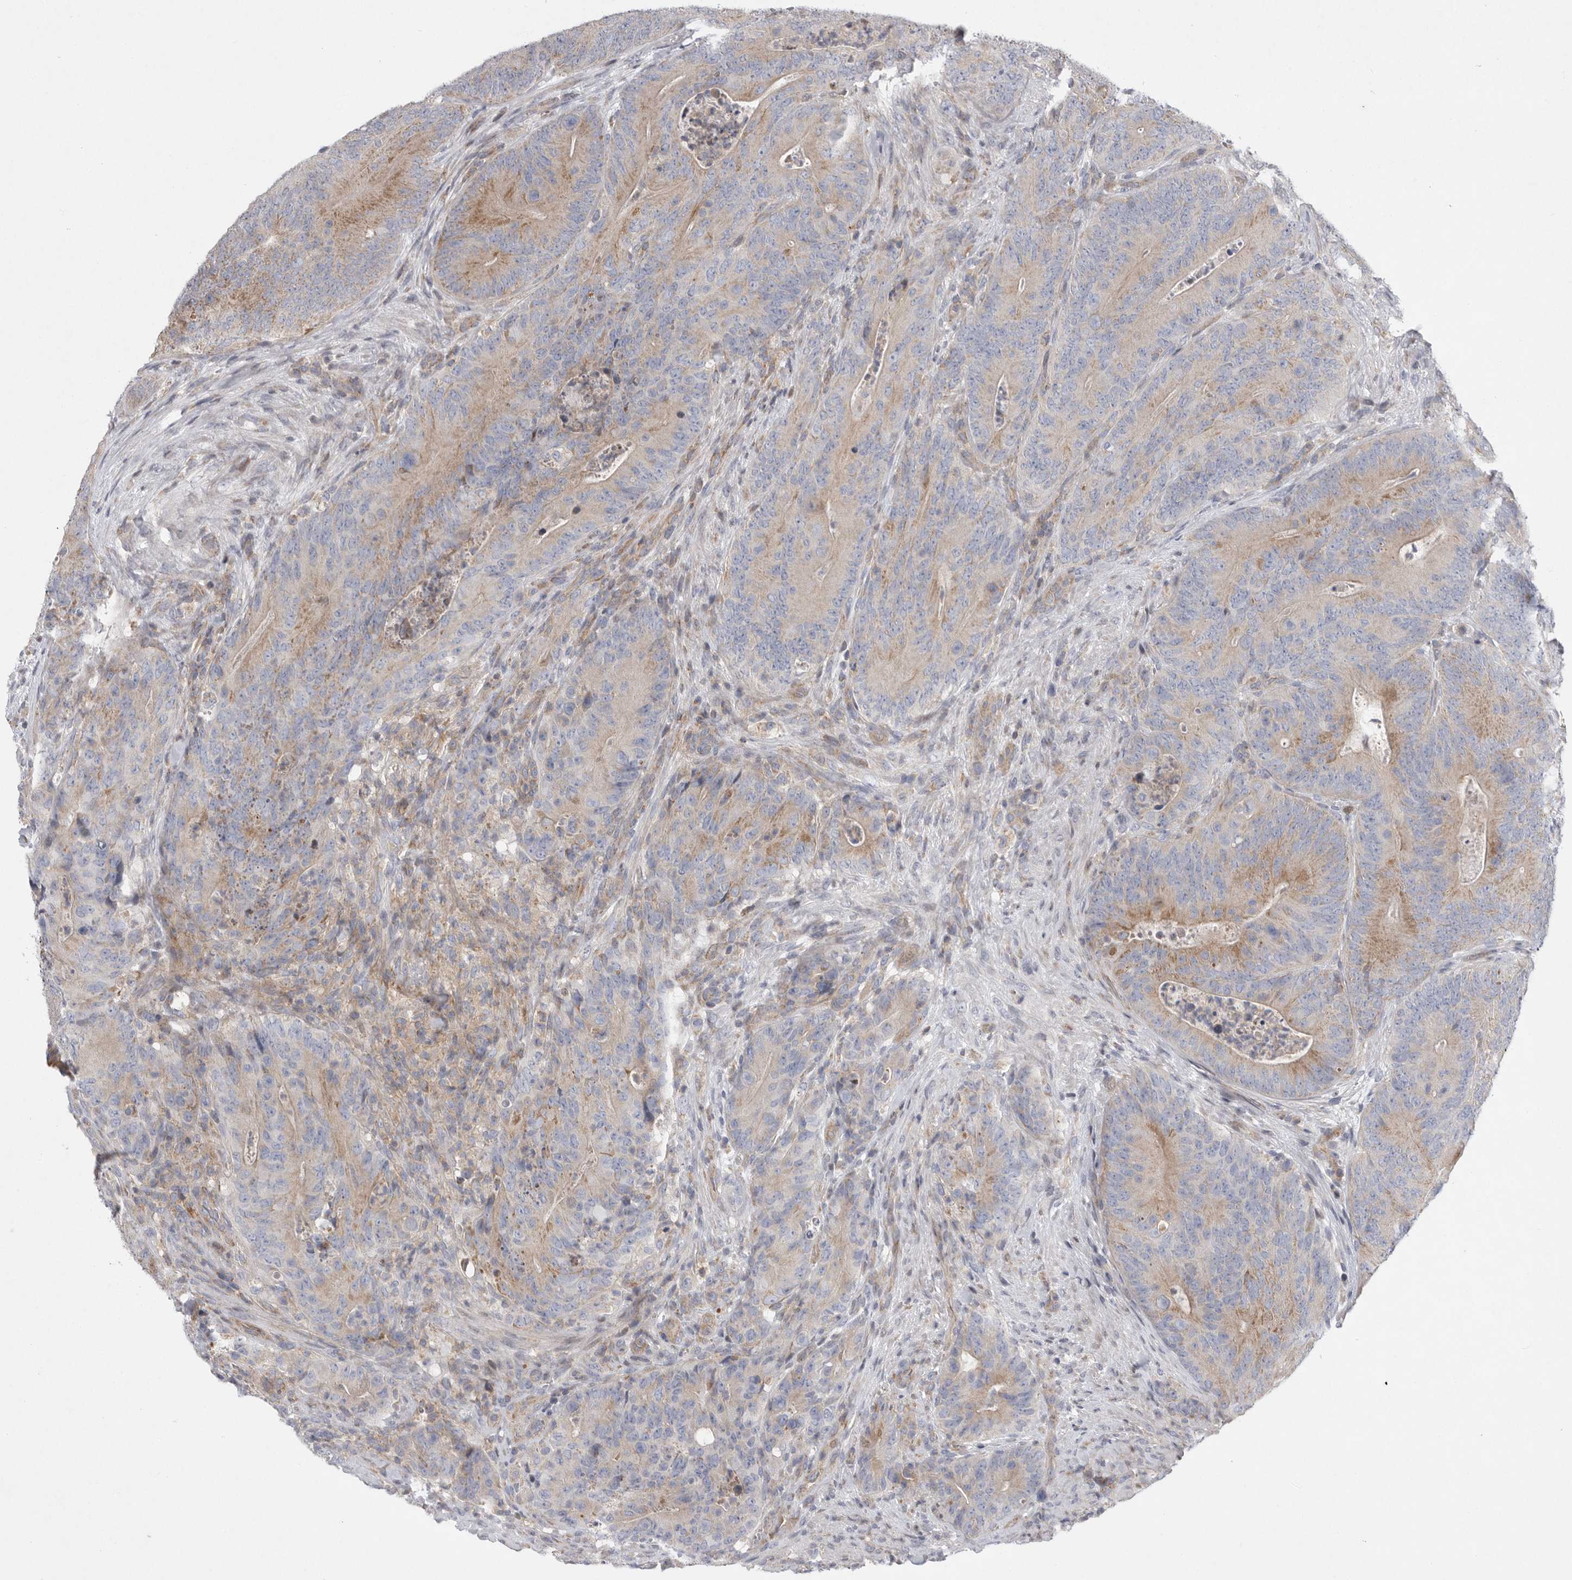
{"staining": {"intensity": "moderate", "quantity": "25%-75%", "location": "cytoplasmic/membranous"}, "tissue": "colorectal cancer", "cell_type": "Tumor cells", "image_type": "cancer", "snomed": [{"axis": "morphology", "description": "Normal tissue, NOS"}, {"axis": "topography", "description": "Colon"}], "caption": "A brown stain shows moderate cytoplasmic/membranous staining of a protein in human colorectal cancer tumor cells.", "gene": "MPZL1", "patient": {"sex": "female", "age": 82}}